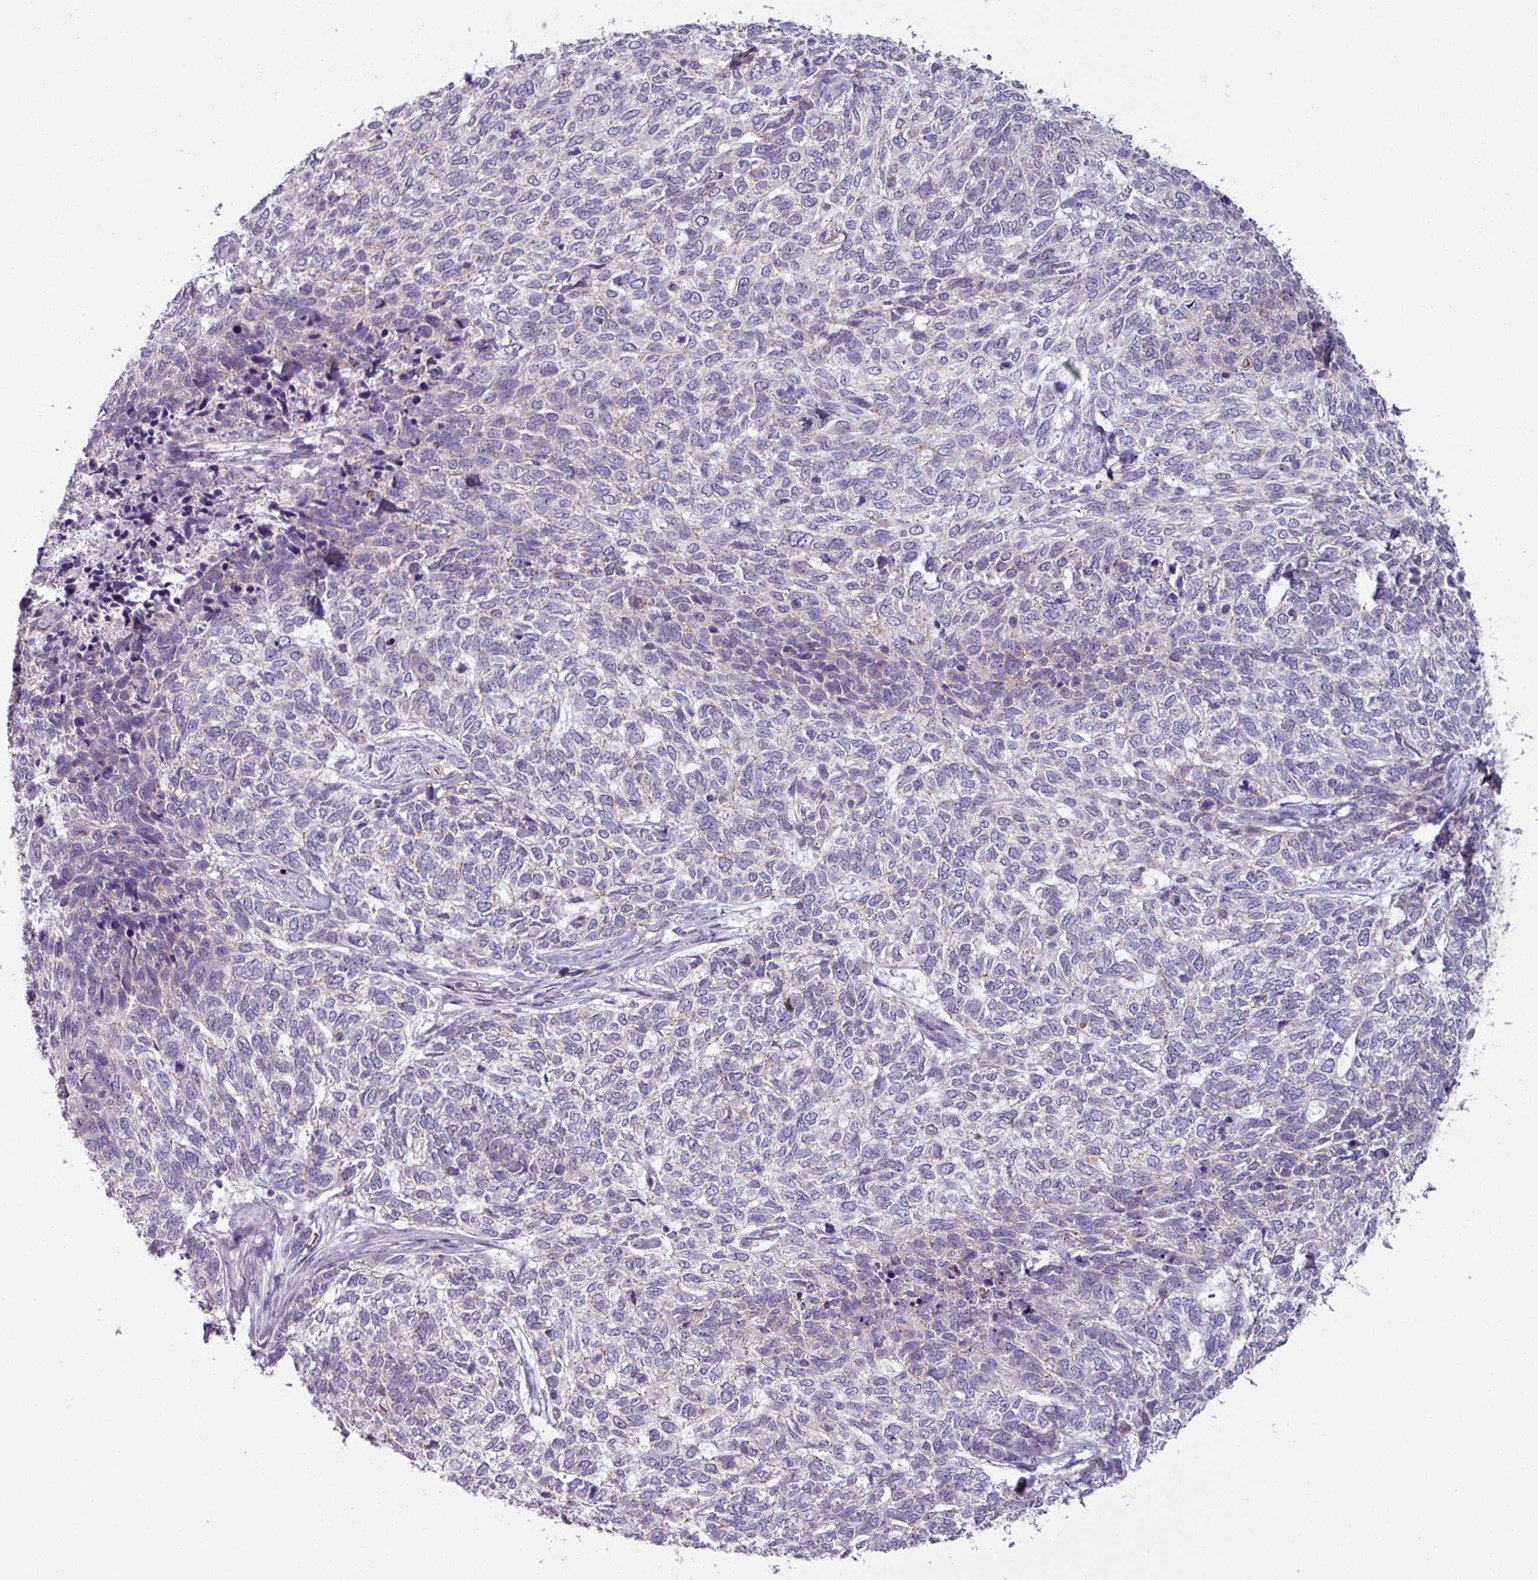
{"staining": {"intensity": "negative", "quantity": "none", "location": "none"}, "tissue": "skin cancer", "cell_type": "Tumor cells", "image_type": "cancer", "snomed": [{"axis": "morphology", "description": "Basal cell carcinoma"}, {"axis": "topography", "description": "Skin"}], "caption": "Immunohistochemistry histopathology image of basal cell carcinoma (skin) stained for a protein (brown), which demonstrates no expression in tumor cells.", "gene": "PNMA6A", "patient": {"sex": "female", "age": 65}}